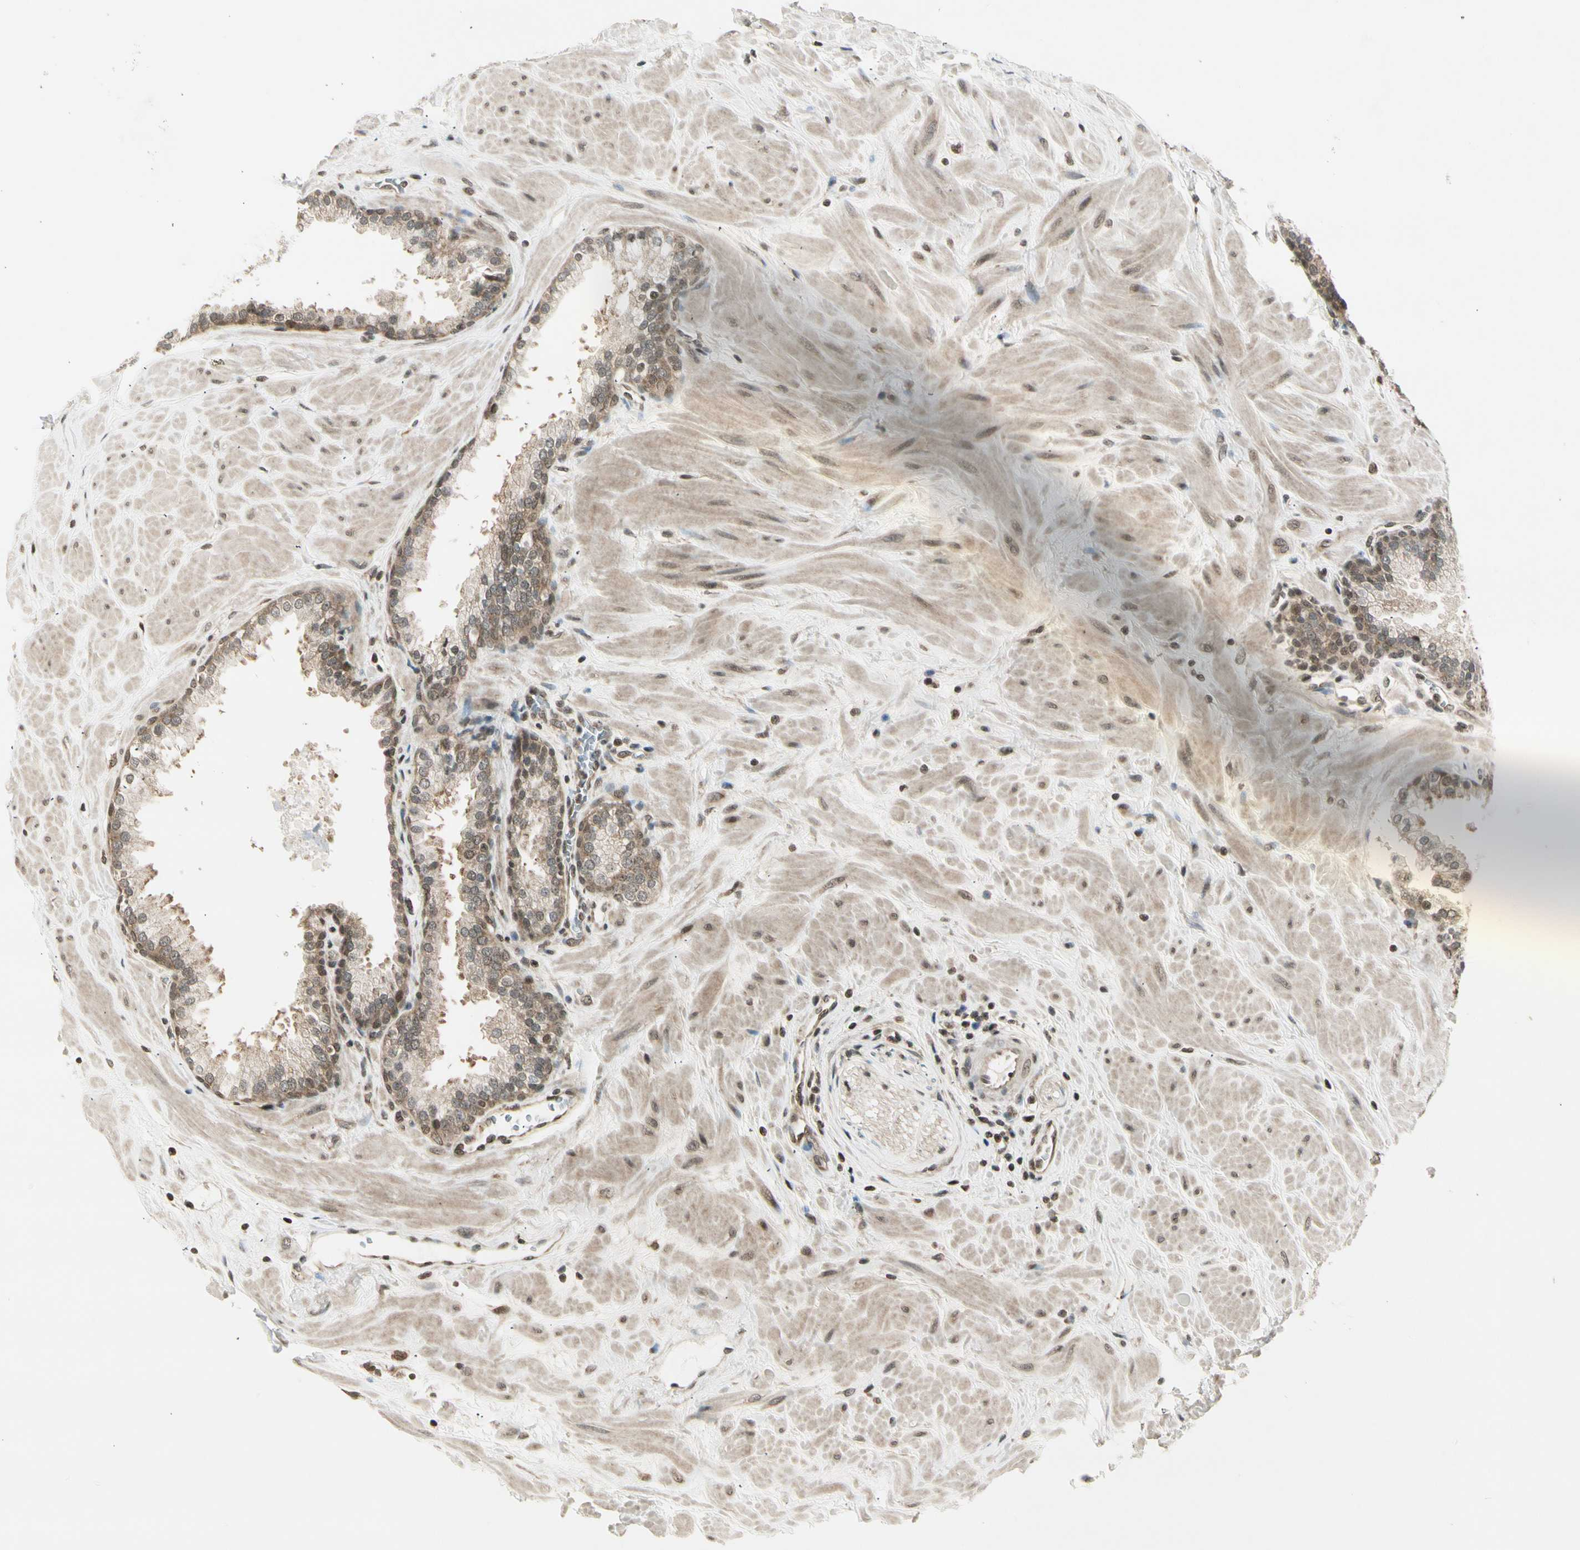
{"staining": {"intensity": "moderate", "quantity": "25%-75%", "location": "cytoplasmic/membranous"}, "tissue": "prostate", "cell_type": "Glandular cells", "image_type": "normal", "snomed": [{"axis": "morphology", "description": "Normal tissue, NOS"}, {"axis": "topography", "description": "Prostate"}], "caption": "Immunohistochemical staining of normal human prostate exhibits moderate cytoplasmic/membranous protein positivity in approximately 25%-75% of glandular cells. (DAB (3,3'-diaminobenzidine) = brown stain, brightfield microscopy at high magnification).", "gene": "SMN2", "patient": {"sex": "male", "age": 51}}